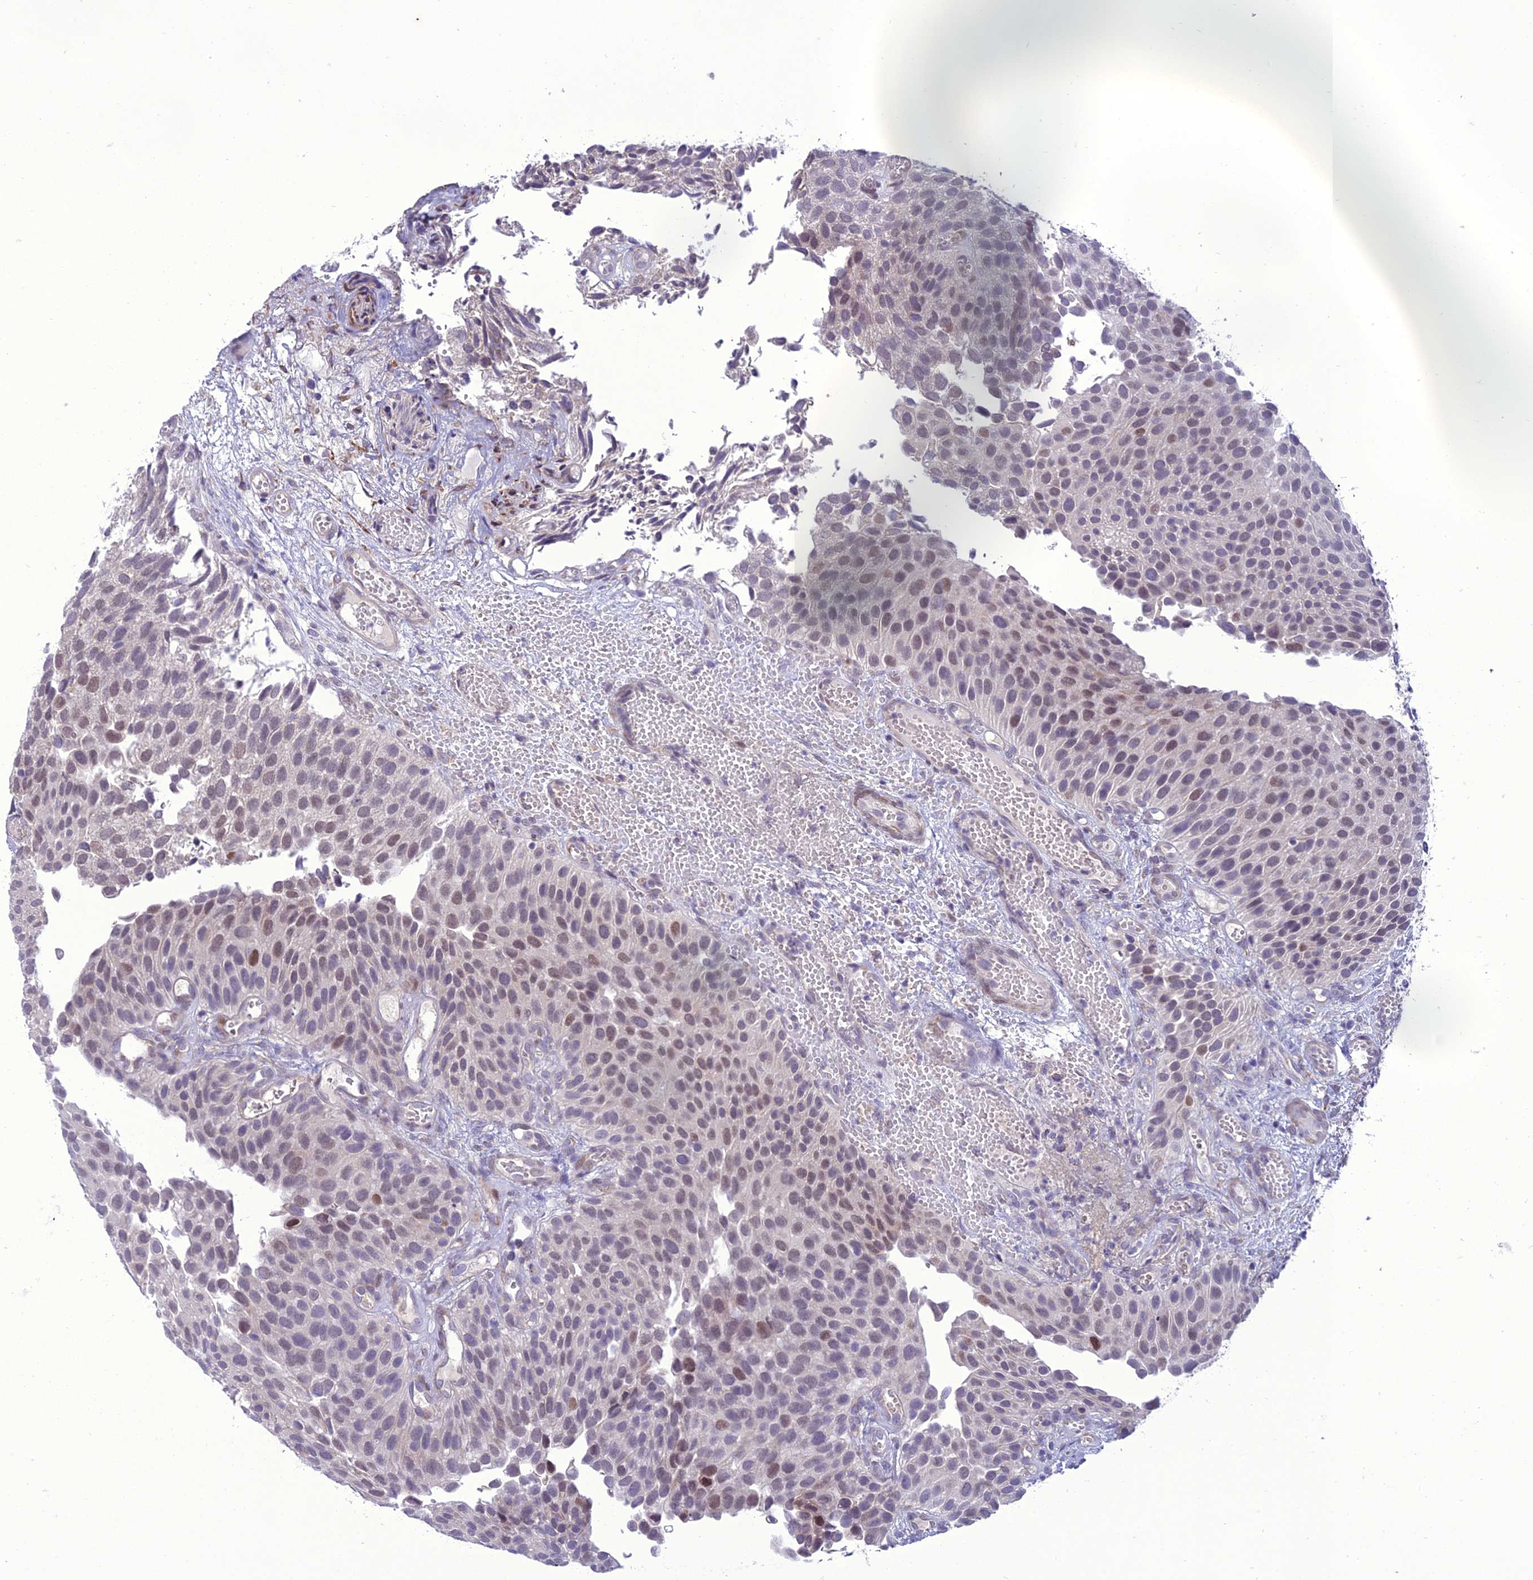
{"staining": {"intensity": "weak", "quantity": "25%-75%", "location": "nuclear"}, "tissue": "urothelial cancer", "cell_type": "Tumor cells", "image_type": "cancer", "snomed": [{"axis": "morphology", "description": "Urothelial carcinoma, Low grade"}, {"axis": "topography", "description": "Urinary bladder"}], "caption": "The immunohistochemical stain labels weak nuclear expression in tumor cells of urothelial carcinoma (low-grade) tissue.", "gene": "NEURL2", "patient": {"sex": "male", "age": 89}}